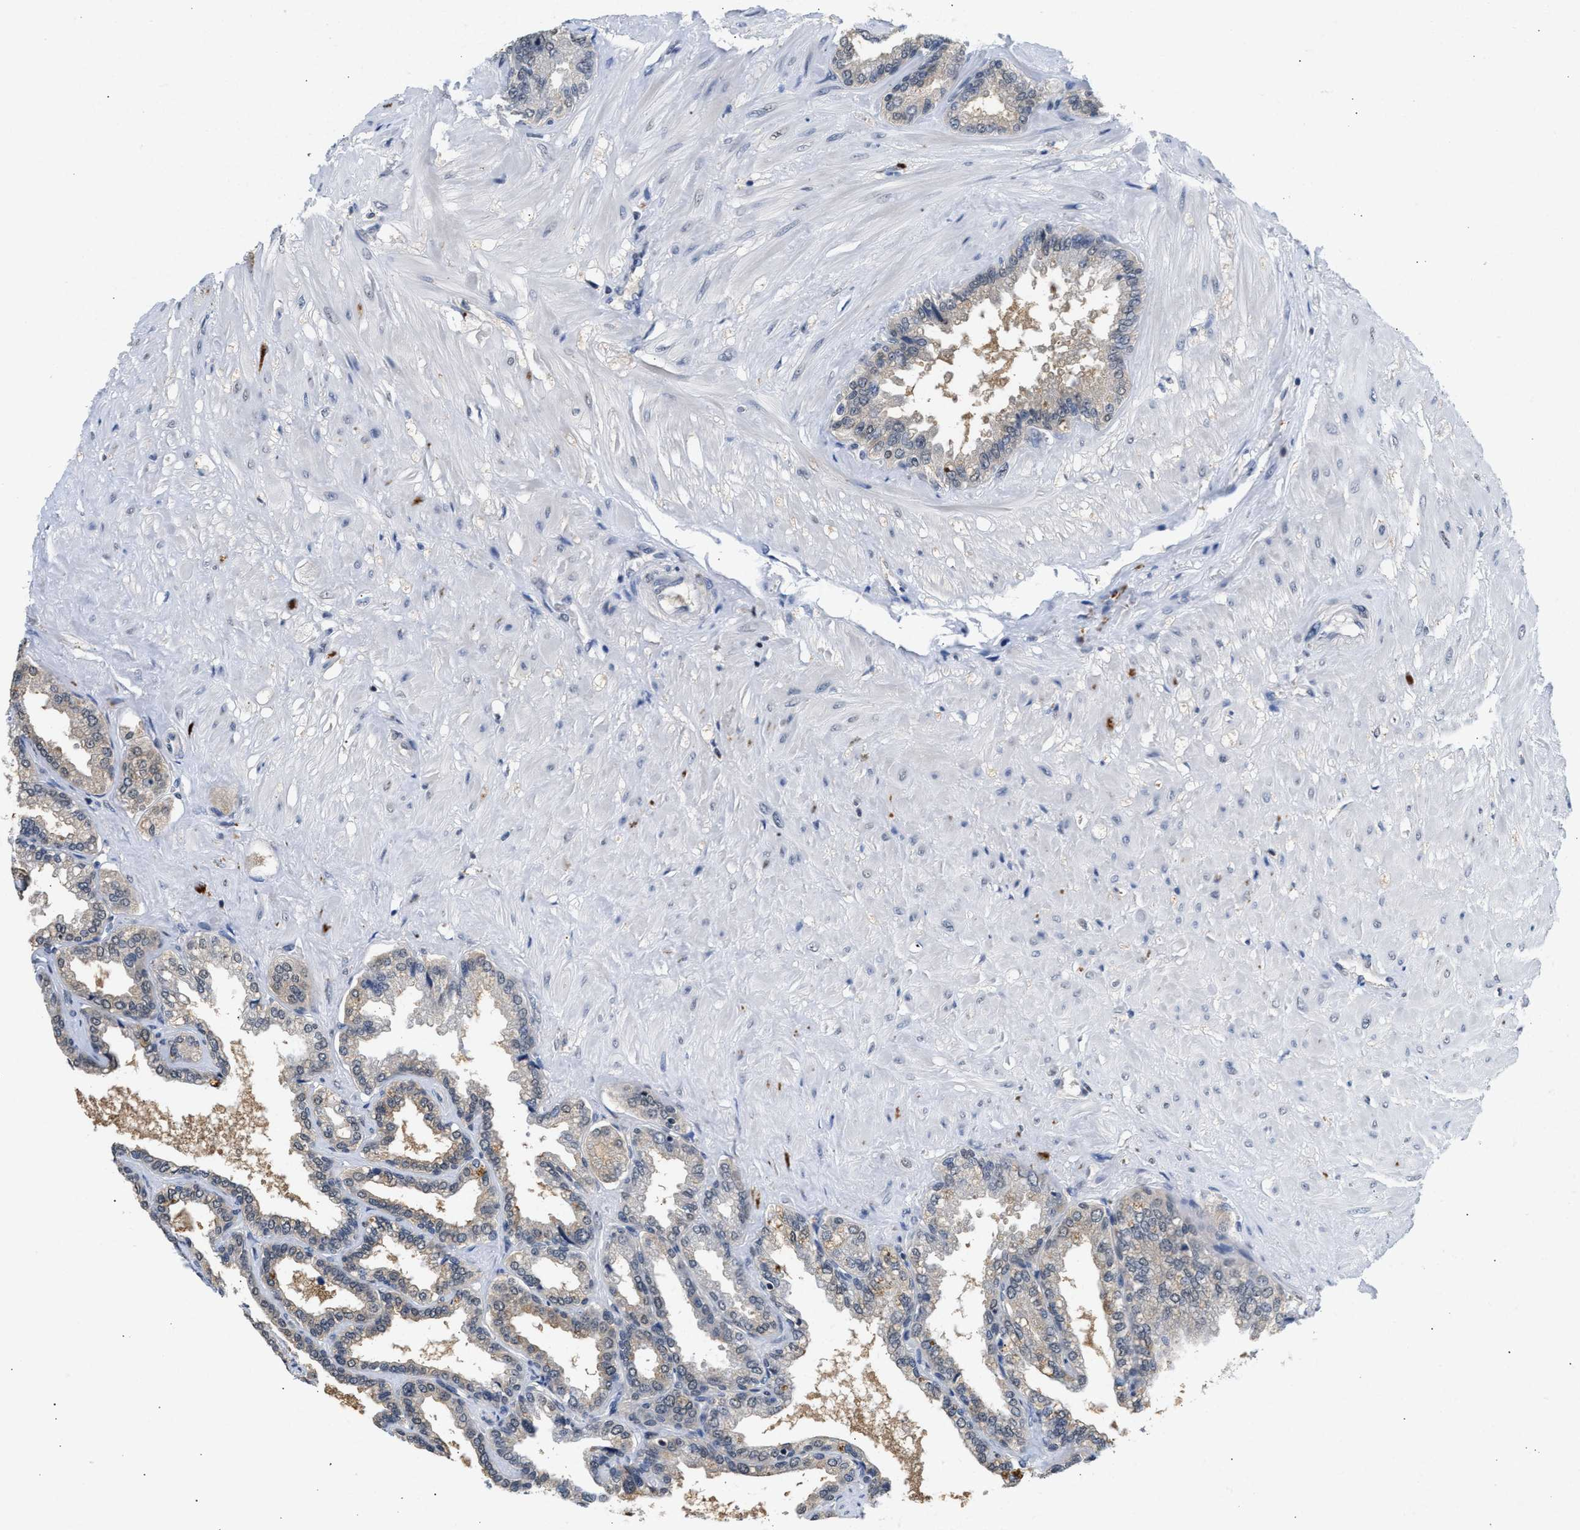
{"staining": {"intensity": "weak", "quantity": "<25%", "location": "cytoplasmic/membranous"}, "tissue": "seminal vesicle", "cell_type": "Glandular cells", "image_type": "normal", "snomed": [{"axis": "morphology", "description": "Normal tissue, NOS"}, {"axis": "topography", "description": "Seminal veicle"}], "caption": "Immunohistochemistry (IHC) of normal seminal vesicle shows no staining in glandular cells. Nuclei are stained in blue.", "gene": "PPM1L", "patient": {"sex": "male", "age": 46}}